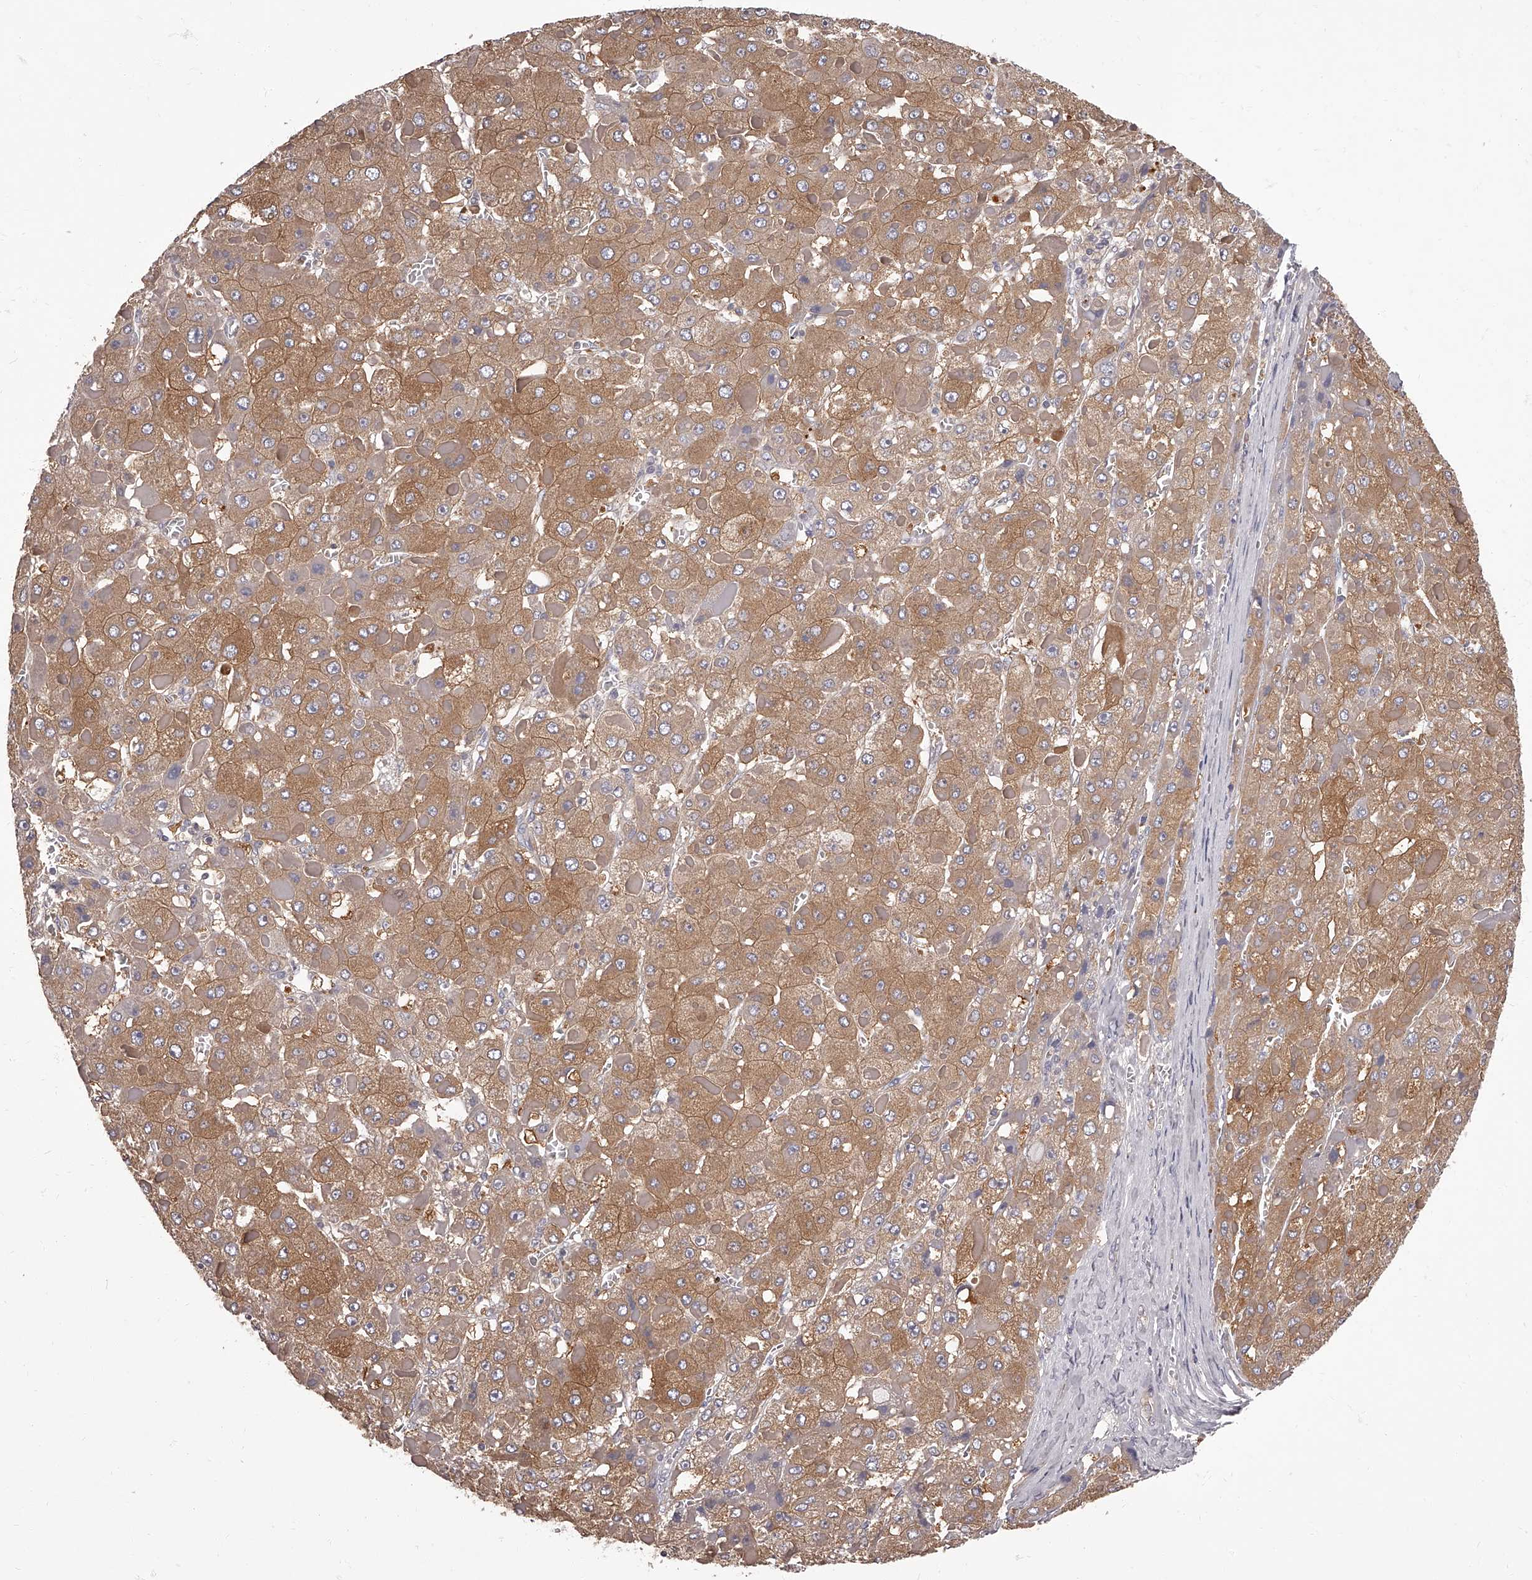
{"staining": {"intensity": "moderate", "quantity": ">75%", "location": "cytoplasmic/membranous"}, "tissue": "liver cancer", "cell_type": "Tumor cells", "image_type": "cancer", "snomed": [{"axis": "morphology", "description": "Carcinoma, Hepatocellular, NOS"}, {"axis": "topography", "description": "Liver"}], "caption": "Brown immunohistochemical staining in human liver cancer (hepatocellular carcinoma) demonstrates moderate cytoplasmic/membranous positivity in approximately >75% of tumor cells.", "gene": "APEH", "patient": {"sex": "female", "age": 73}}